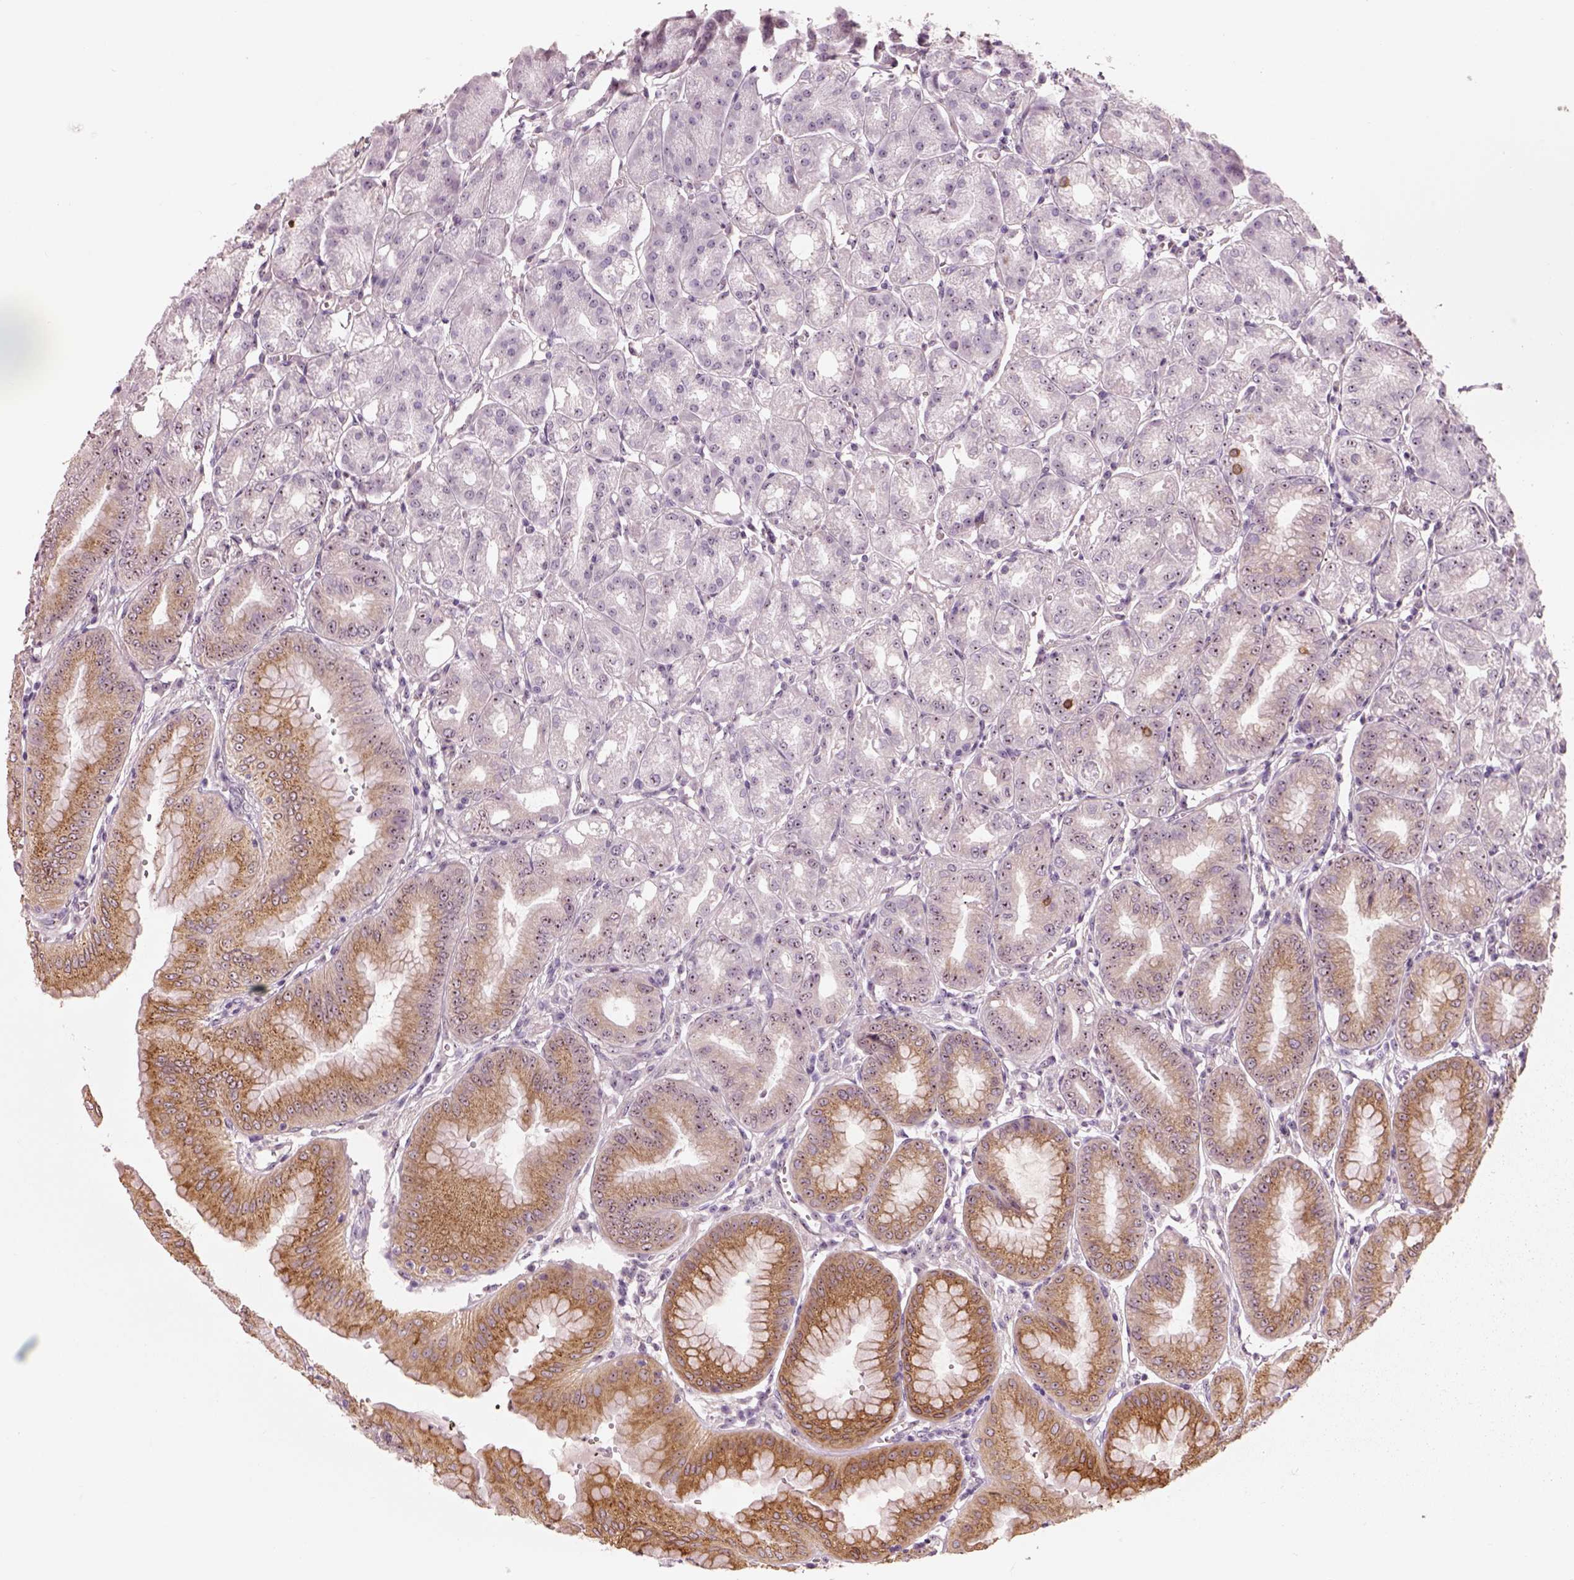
{"staining": {"intensity": "moderate", "quantity": "25%-75%", "location": "cytoplasmic/membranous"}, "tissue": "stomach", "cell_type": "Glandular cells", "image_type": "normal", "snomed": [{"axis": "morphology", "description": "Normal tissue, NOS"}, {"axis": "topography", "description": "Stomach, lower"}], "caption": "Protein staining shows moderate cytoplasmic/membranous positivity in approximately 25%-75% of glandular cells in unremarkable stomach.", "gene": "CDS1", "patient": {"sex": "male", "age": 71}}